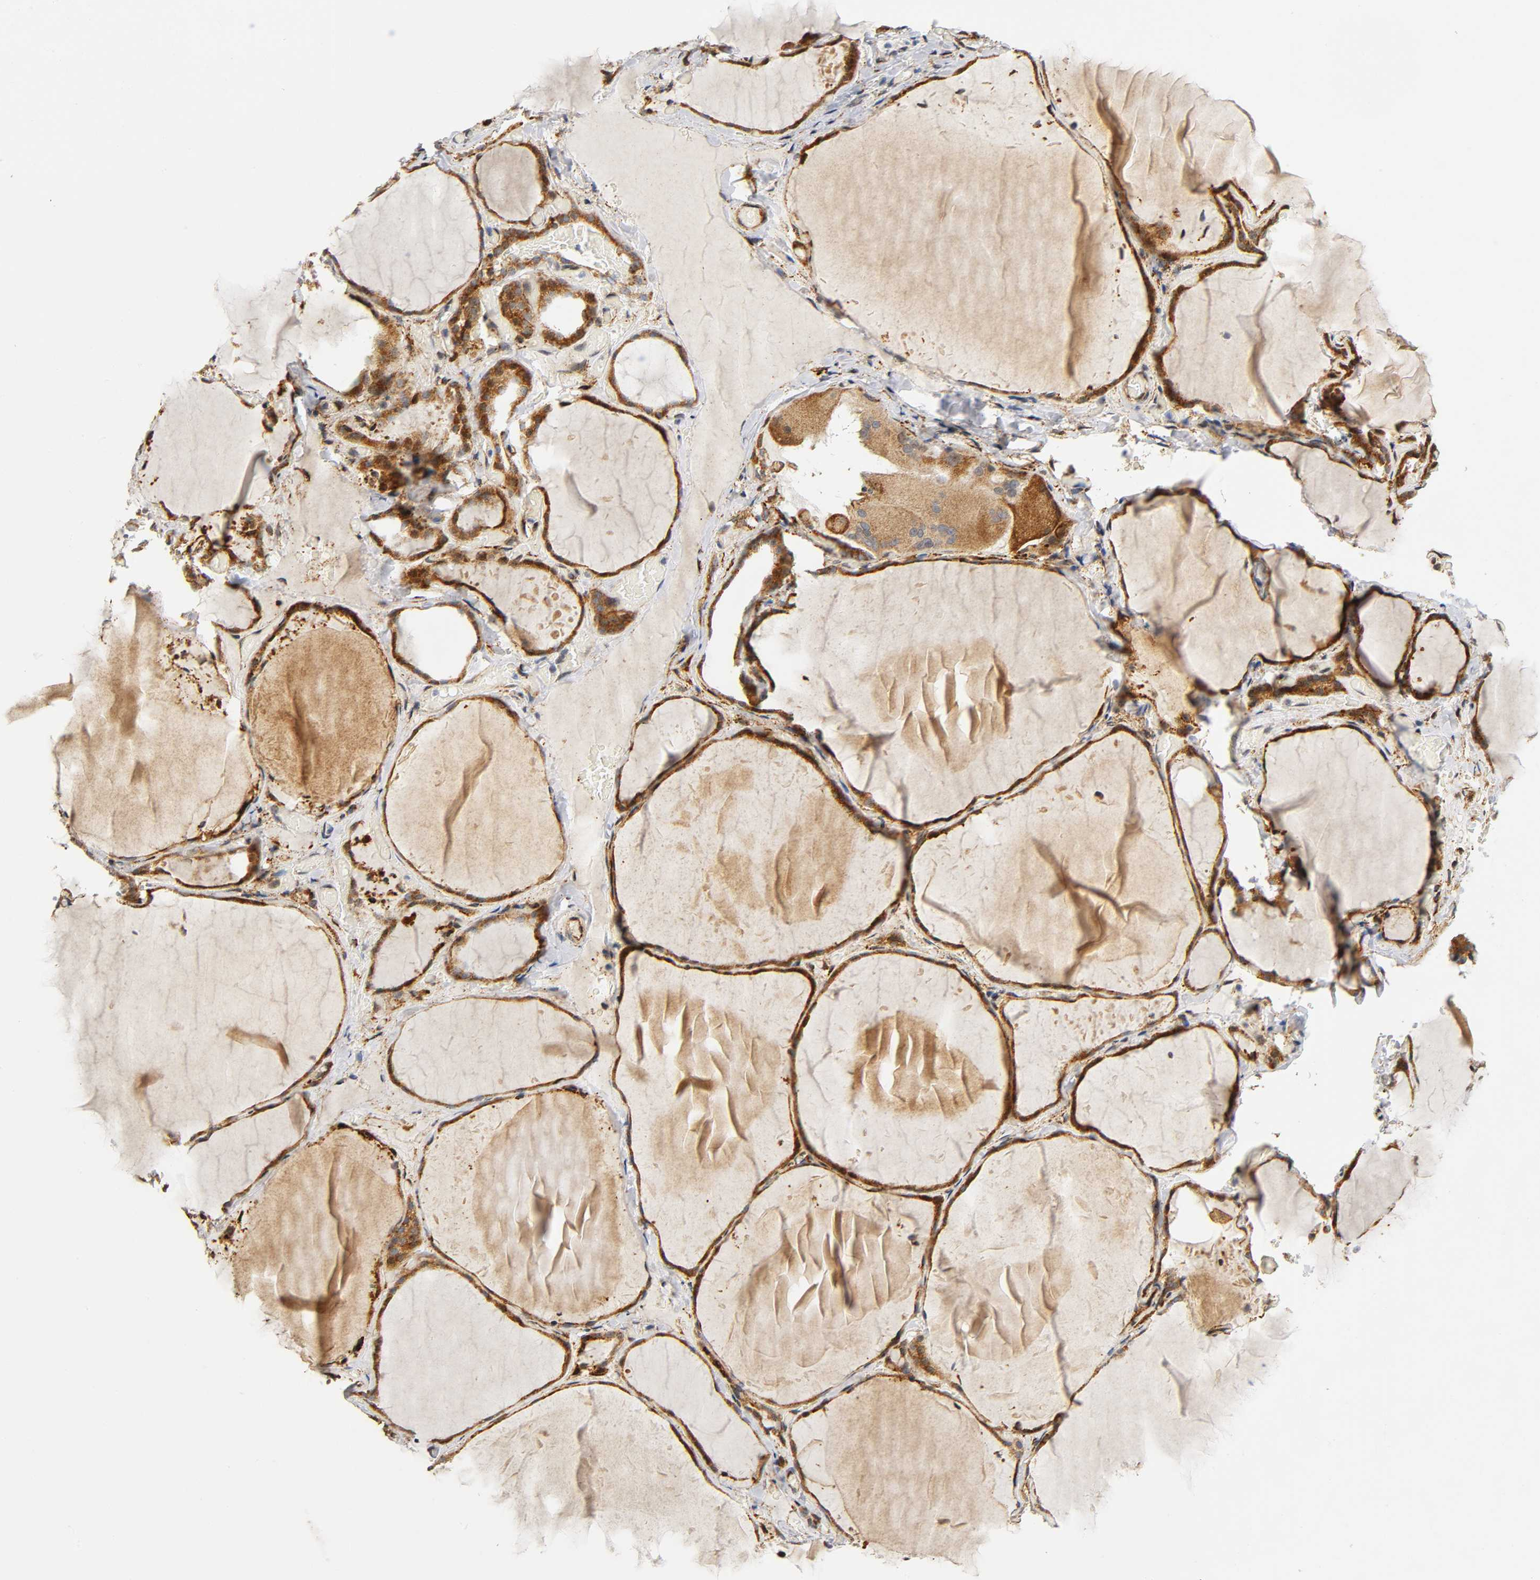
{"staining": {"intensity": "strong", "quantity": ">75%", "location": "cytoplasmic/membranous"}, "tissue": "thyroid gland", "cell_type": "Glandular cells", "image_type": "normal", "snomed": [{"axis": "morphology", "description": "Normal tissue, NOS"}, {"axis": "topography", "description": "Thyroid gland"}], "caption": "Immunohistochemistry image of unremarkable human thyroid gland stained for a protein (brown), which demonstrates high levels of strong cytoplasmic/membranous positivity in about >75% of glandular cells.", "gene": "SOS2", "patient": {"sex": "female", "age": 22}}